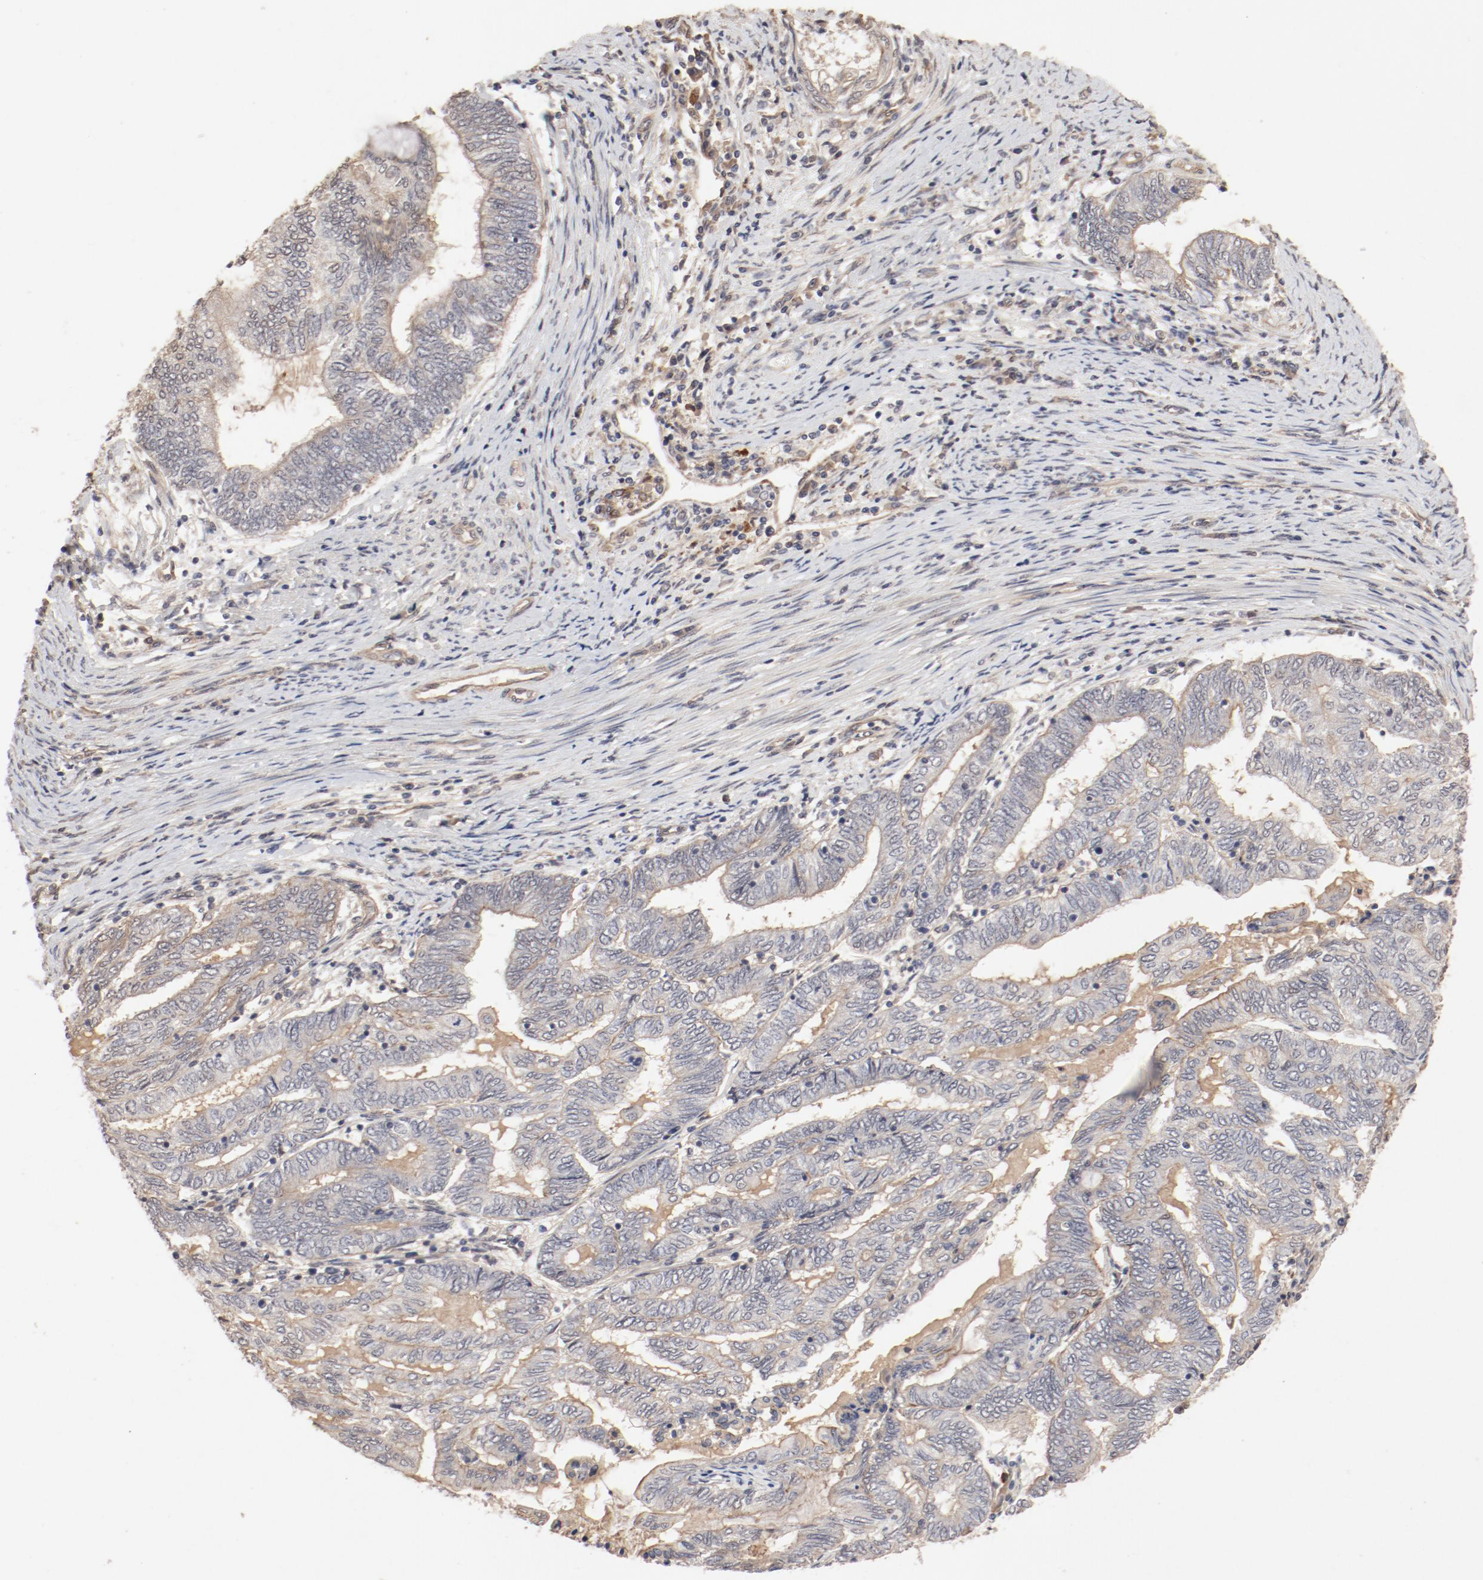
{"staining": {"intensity": "moderate", "quantity": ">75%", "location": "cytoplasmic/membranous"}, "tissue": "endometrial cancer", "cell_type": "Tumor cells", "image_type": "cancer", "snomed": [{"axis": "morphology", "description": "Adenocarcinoma, NOS"}, {"axis": "topography", "description": "Uterus"}, {"axis": "topography", "description": "Endometrium"}], "caption": "The histopathology image reveals a brown stain indicating the presence of a protein in the cytoplasmic/membranous of tumor cells in endometrial cancer.", "gene": "IL3RA", "patient": {"sex": "female", "age": 70}}